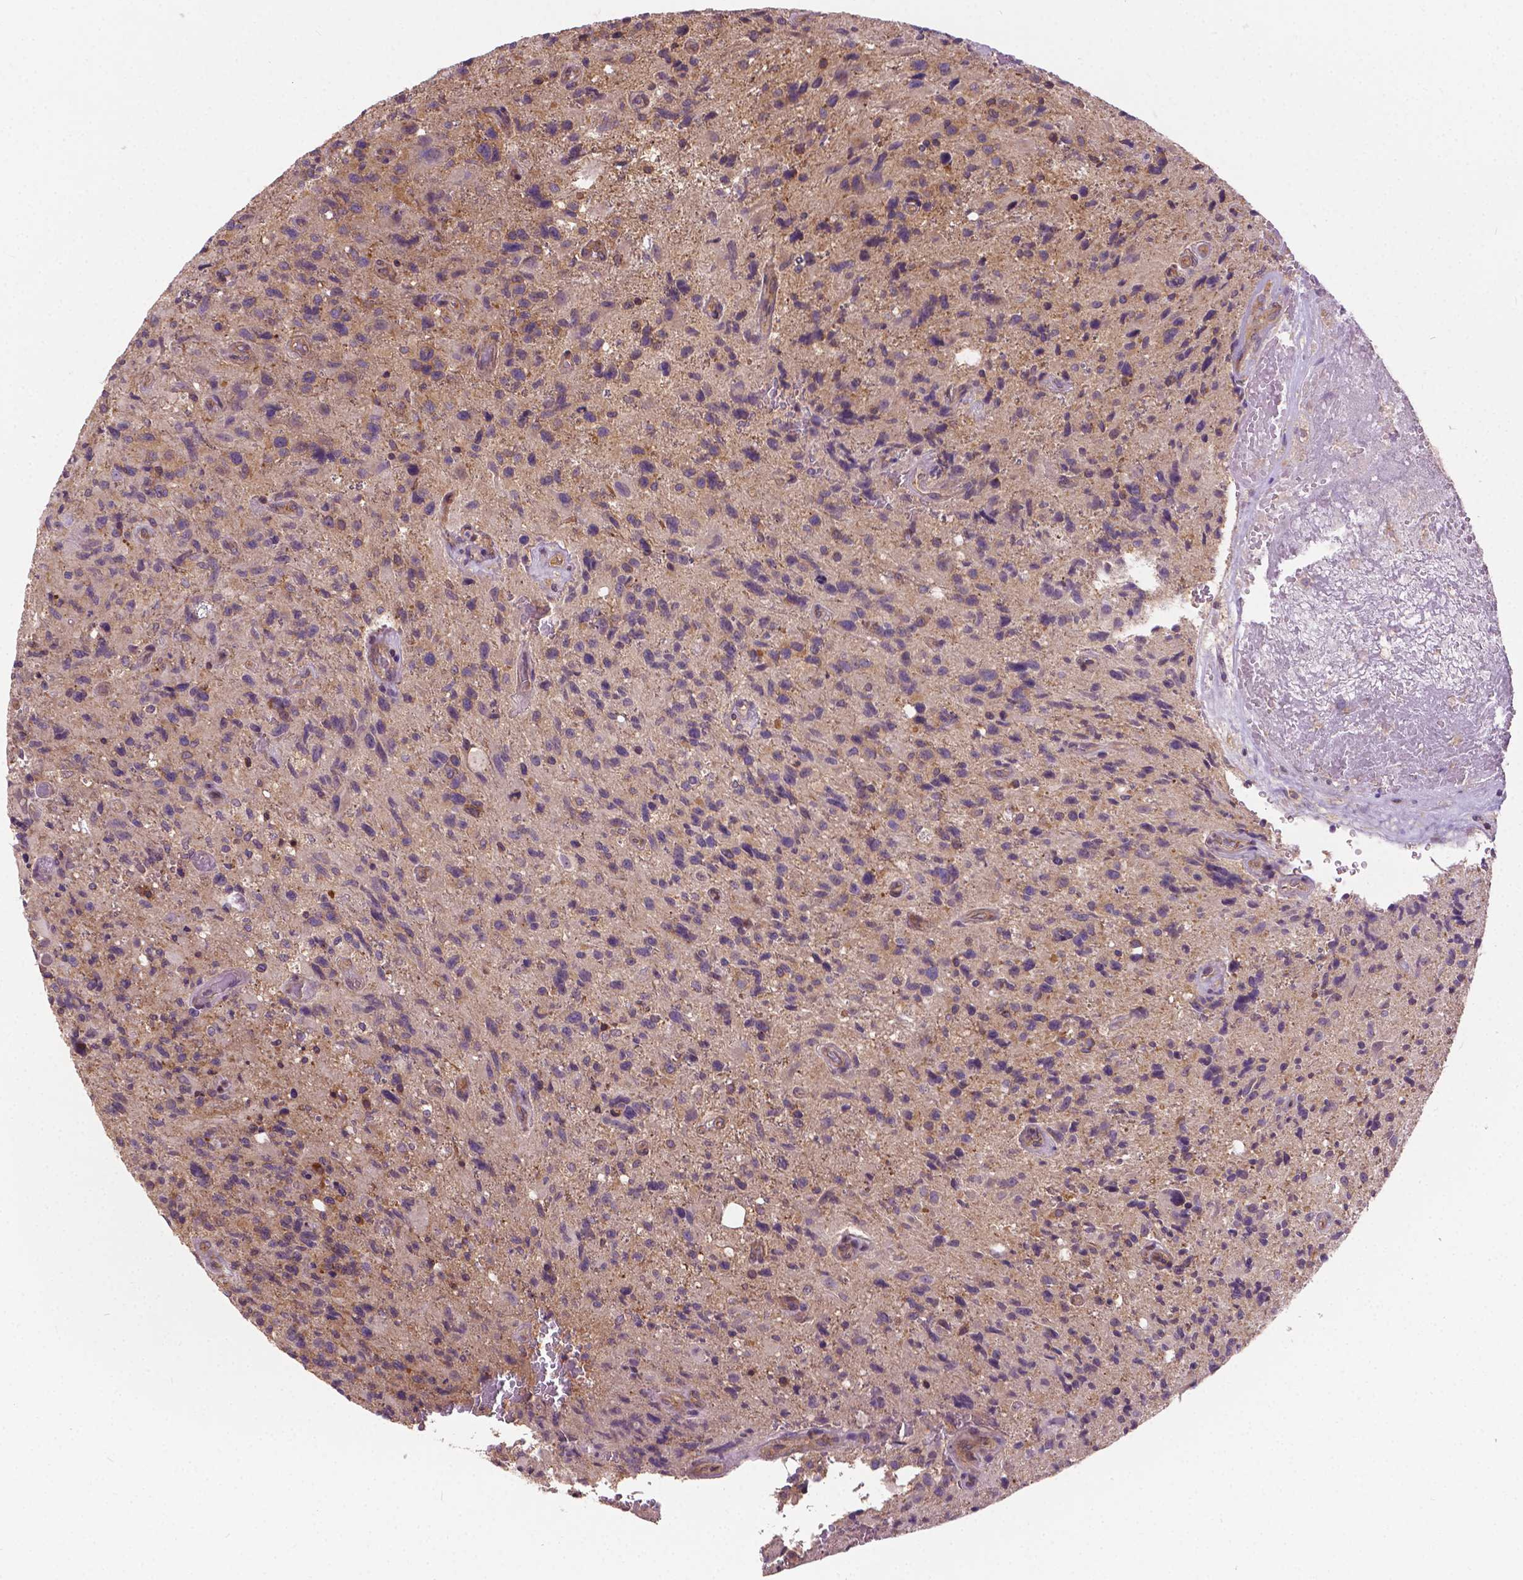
{"staining": {"intensity": "negative", "quantity": "none", "location": "none"}, "tissue": "glioma", "cell_type": "Tumor cells", "image_type": "cancer", "snomed": [{"axis": "morphology", "description": "Glioma, malignant, High grade"}, {"axis": "topography", "description": "Brain"}], "caption": "Immunohistochemistry (IHC) micrograph of neoplastic tissue: glioma stained with DAB demonstrates no significant protein staining in tumor cells.", "gene": "MZT1", "patient": {"sex": "male", "age": 63}}